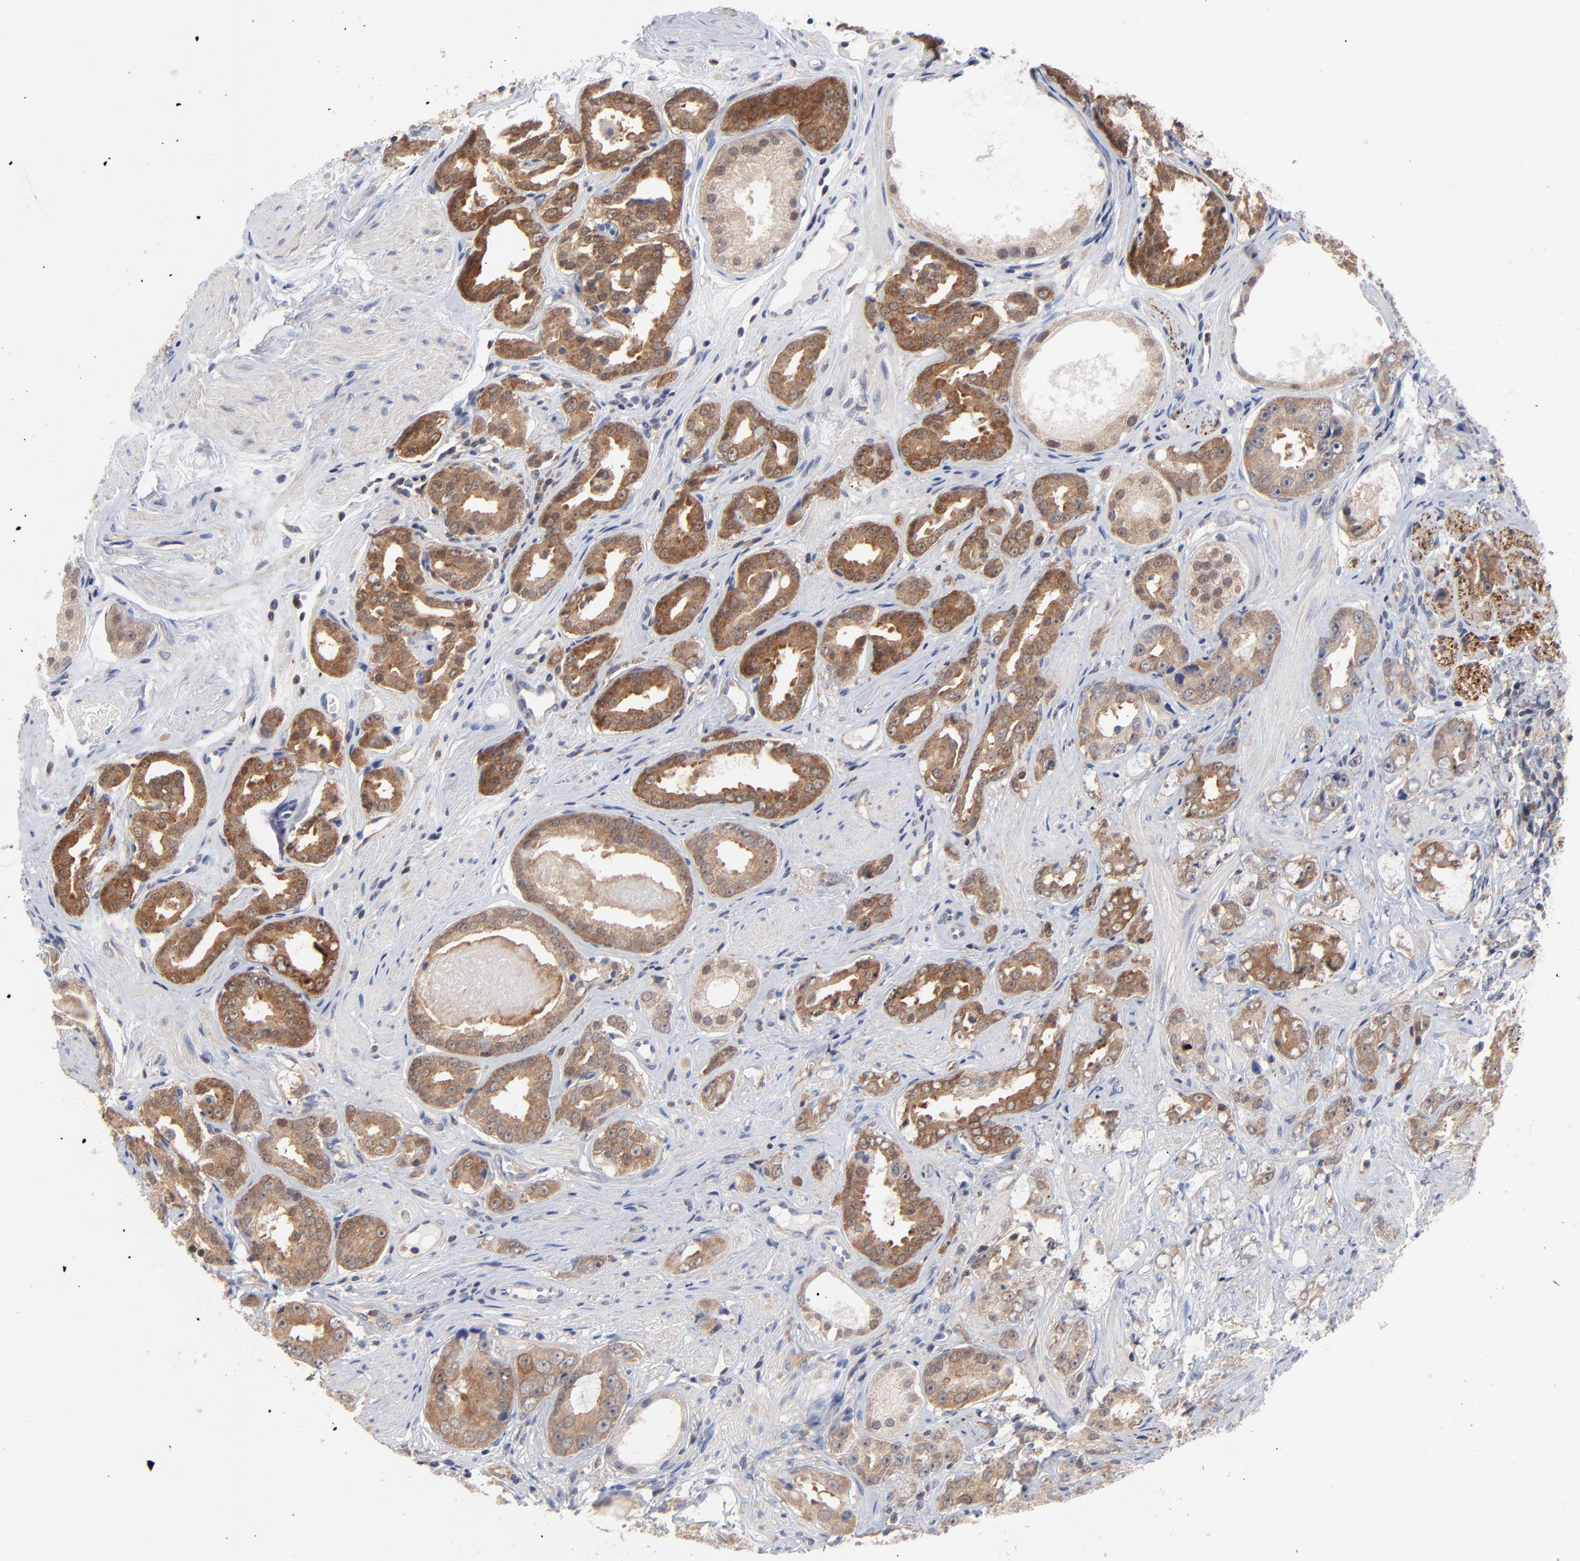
{"staining": {"intensity": "strong", "quantity": ">75%", "location": "cytoplasmic/membranous"}, "tissue": "prostate cancer", "cell_type": "Tumor cells", "image_type": "cancer", "snomed": [{"axis": "morphology", "description": "Adenocarcinoma, Medium grade"}, {"axis": "topography", "description": "Prostate"}], "caption": "Medium-grade adenocarcinoma (prostate) stained with a protein marker demonstrates strong staining in tumor cells.", "gene": "CAB39L", "patient": {"sex": "male", "age": 53}}